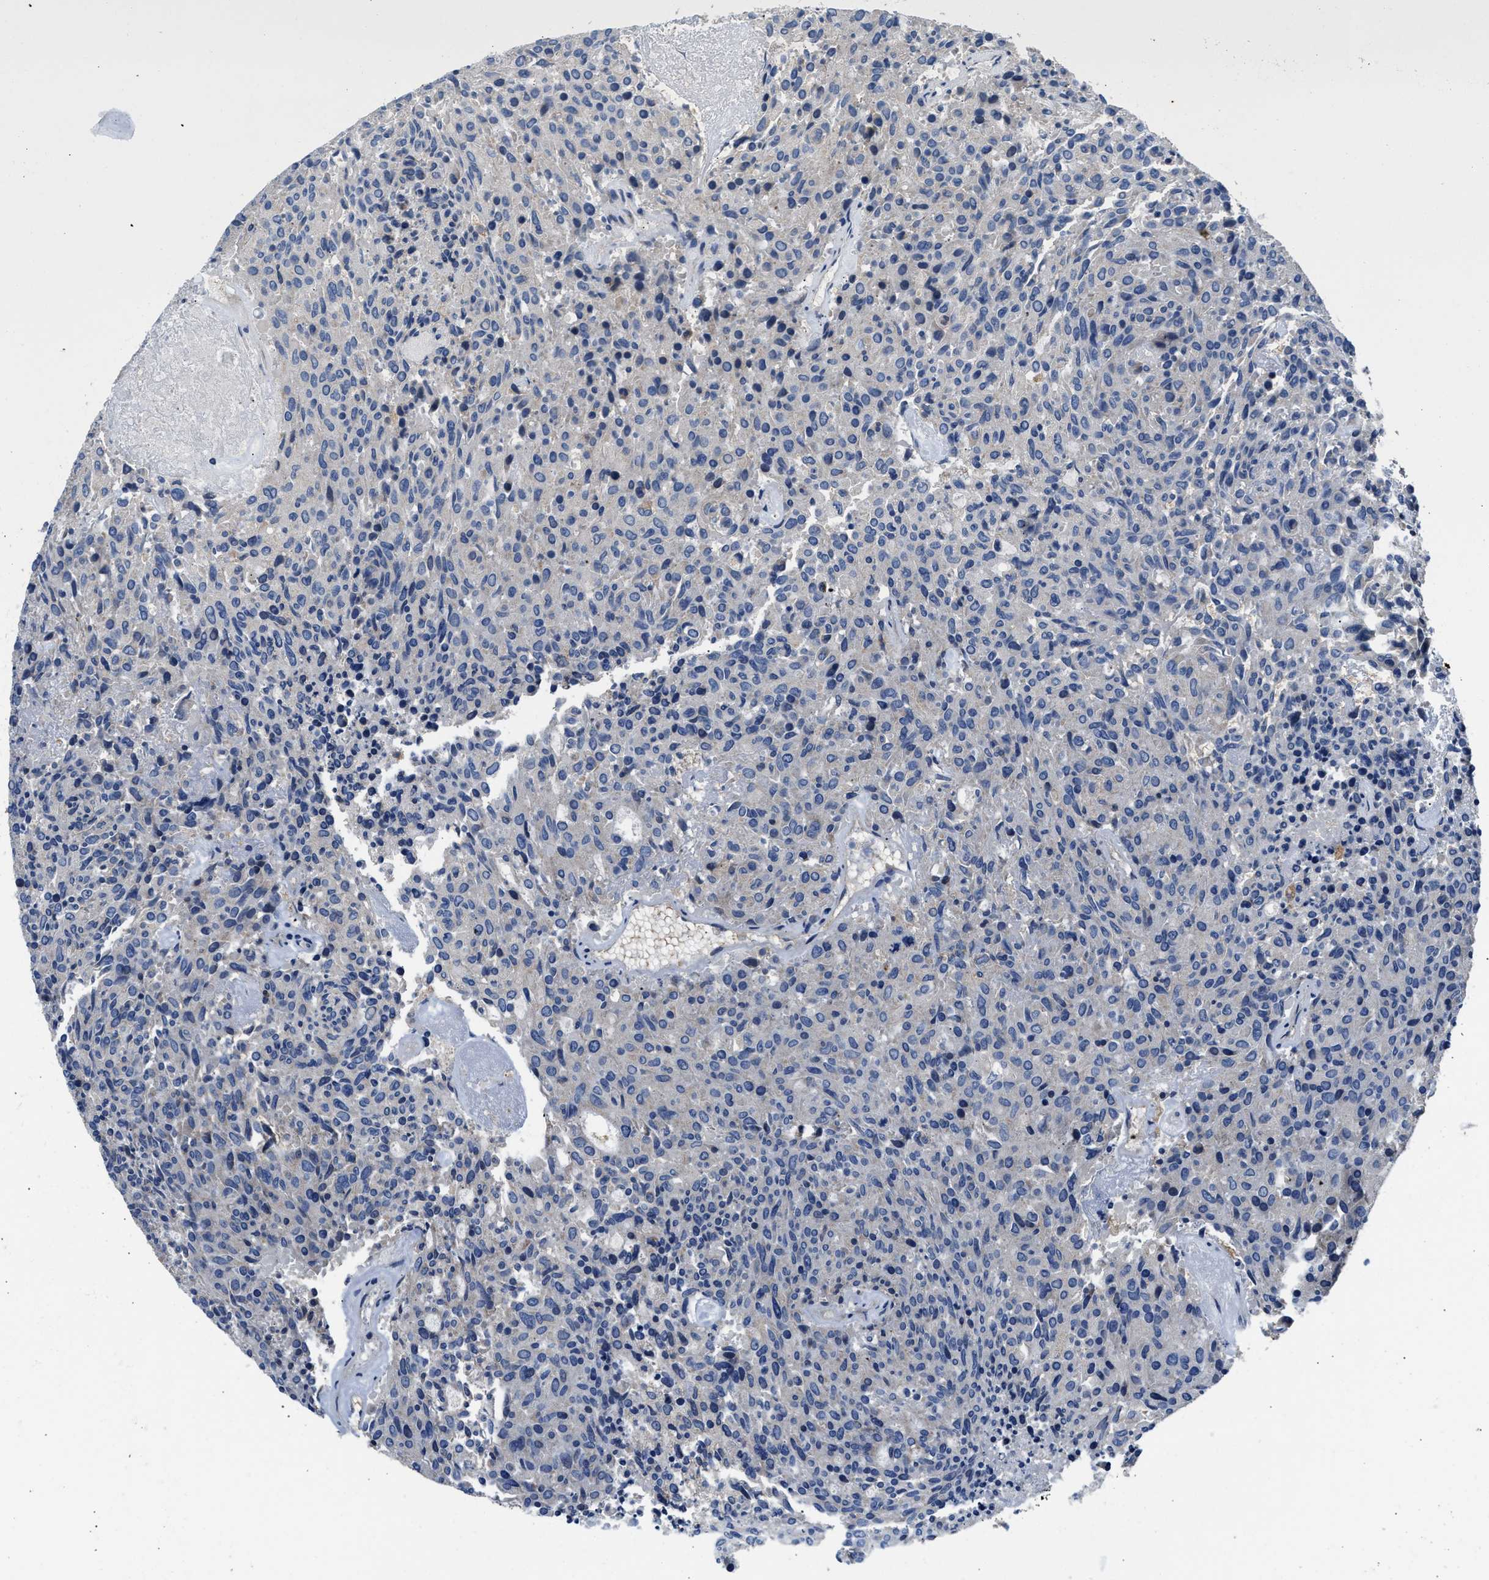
{"staining": {"intensity": "negative", "quantity": "none", "location": "none"}, "tissue": "carcinoid", "cell_type": "Tumor cells", "image_type": "cancer", "snomed": [{"axis": "morphology", "description": "Carcinoid, malignant, NOS"}, {"axis": "topography", "description": "Pancreas"}], "caption": "The image displays no significant positivity in tumor cells of carcinoid.", "gene": "RAB31", "patient": {"sex": "female", "age": 54}}